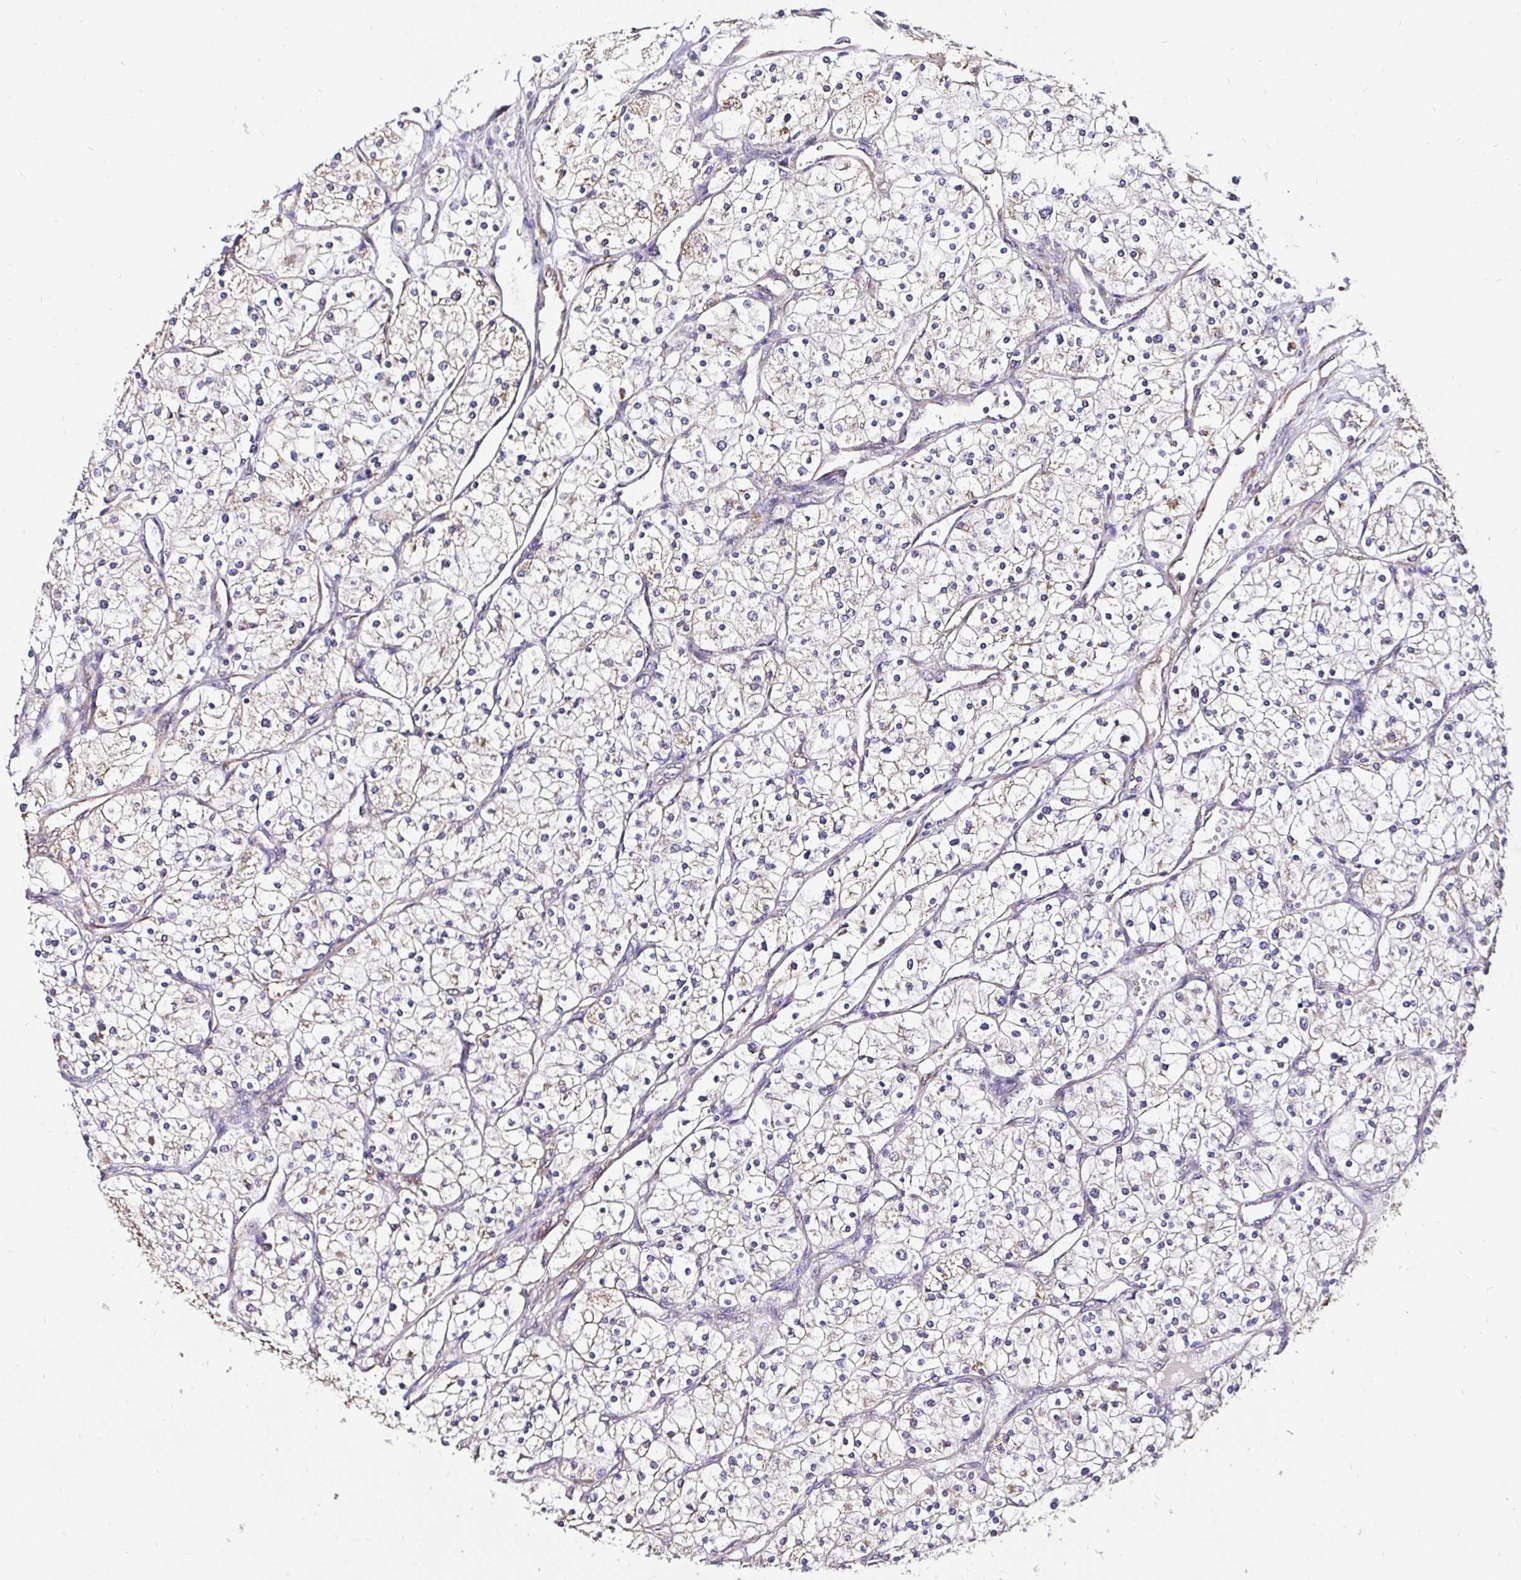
{"staining": {"intensity": "weak", "quantity": "<25%", "location": "cytoplasmic/membranous"}, "tissue": "renal cancer", "cell_type": "Tumor cells", "image_type": "cancer", "snomed": [{"axis": "morphology", "description": "Adenocarcinoma, NOS"}, {"axis": "topography", "description": "Kidney"}], "caption": "Immunohistochemistry (IHC) photomicrograph of renal cancer stained for a protein (brown), which displays no positivity in tumor cells.", "gene": "CCDC122", "patient": {"sex": "male", "age": 80}}